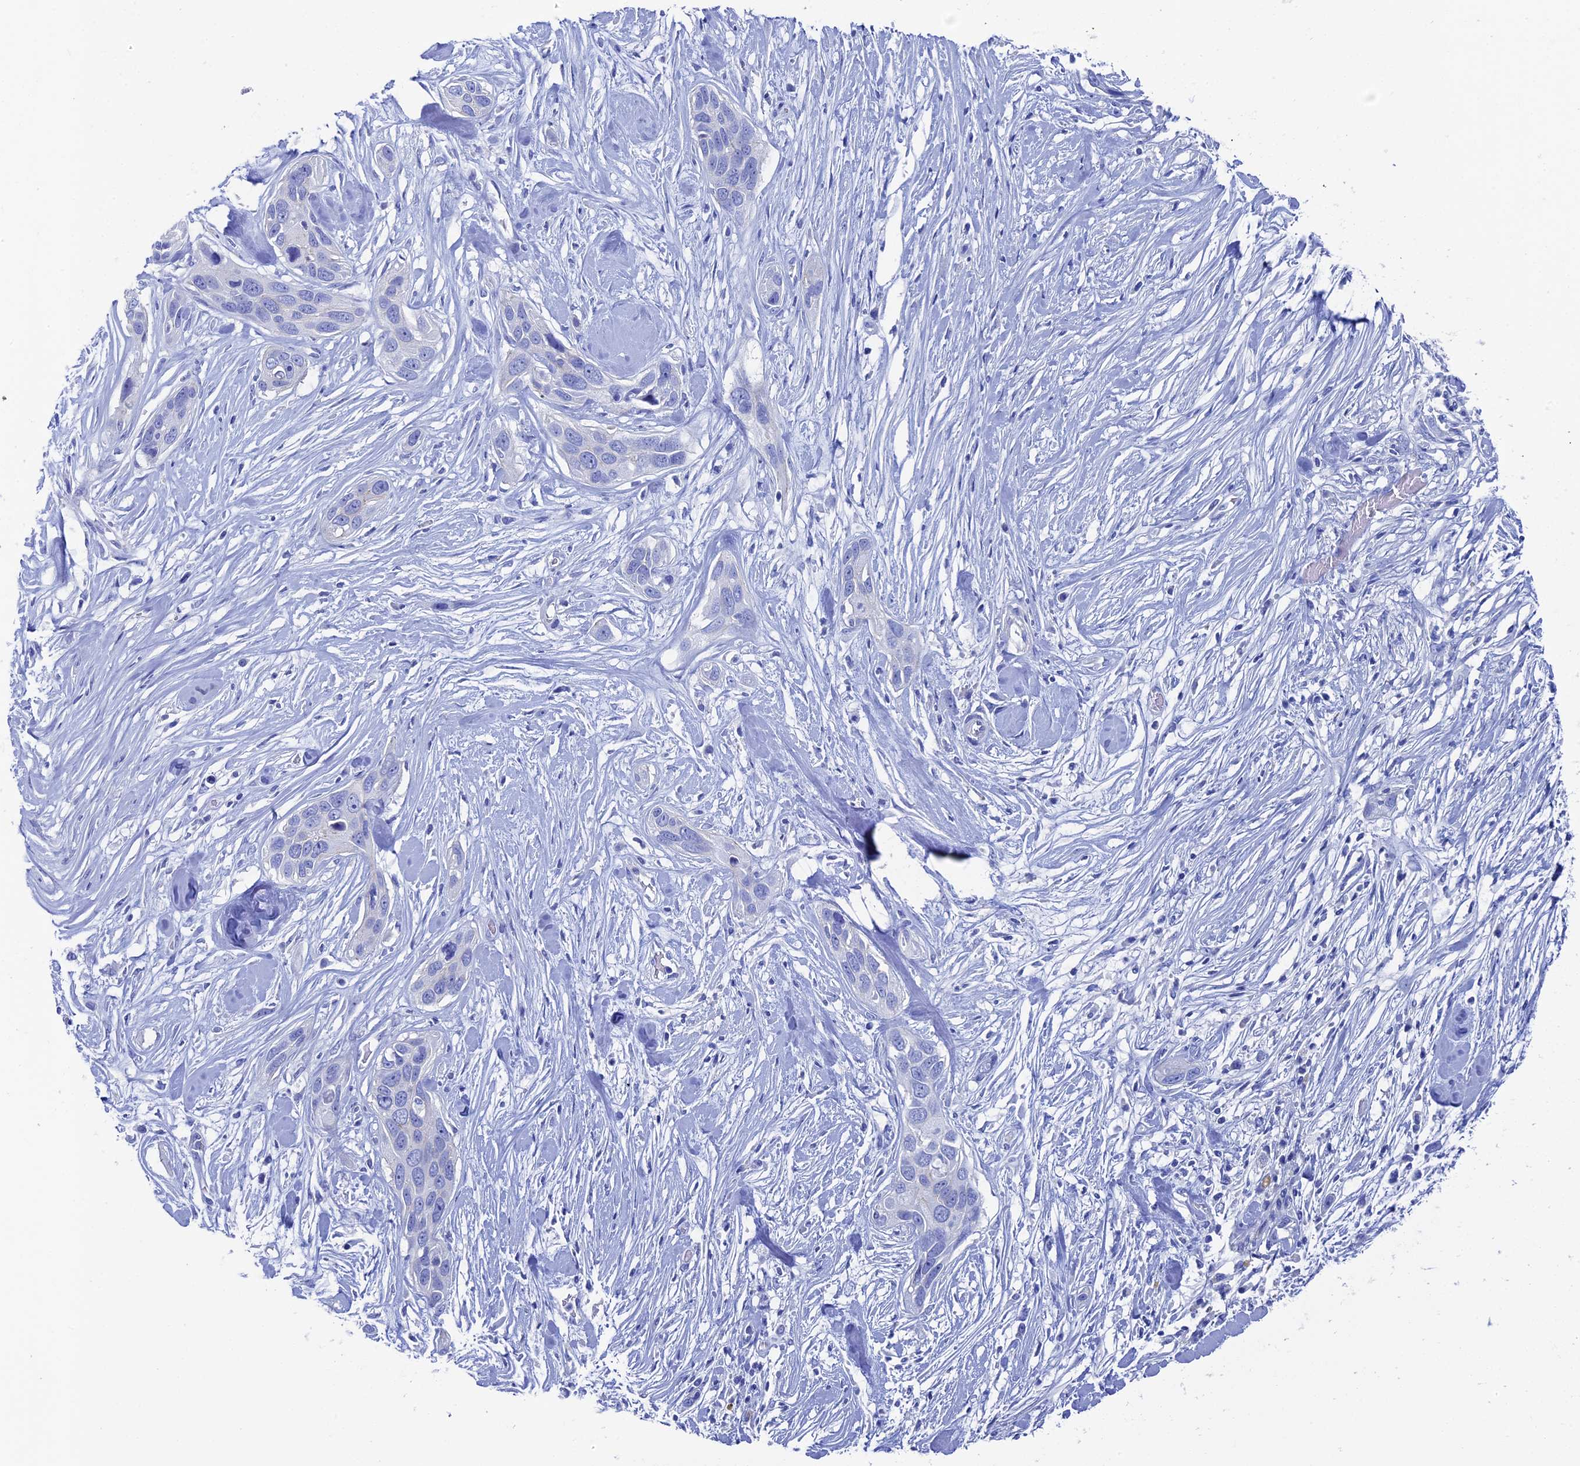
{"staining": {"intensity": "negative", "quantity": "none", "location": "none"}, "tissue": "pancreatic cancer", "cell_type": "Tumor cells", "image_type": "cancer", "snomed": [{"axis": "morphology", "description": "Adenocarcinoma, NOS"}, {"axis": "topography", "description": "Pancreas"}], "caption": "The photomicrograph exhibits no significant positivity in tumor cells of pancreatic adenocarcinoma.", "gene": "UNC119", "patient": {"sex": "female", "age": 60}}